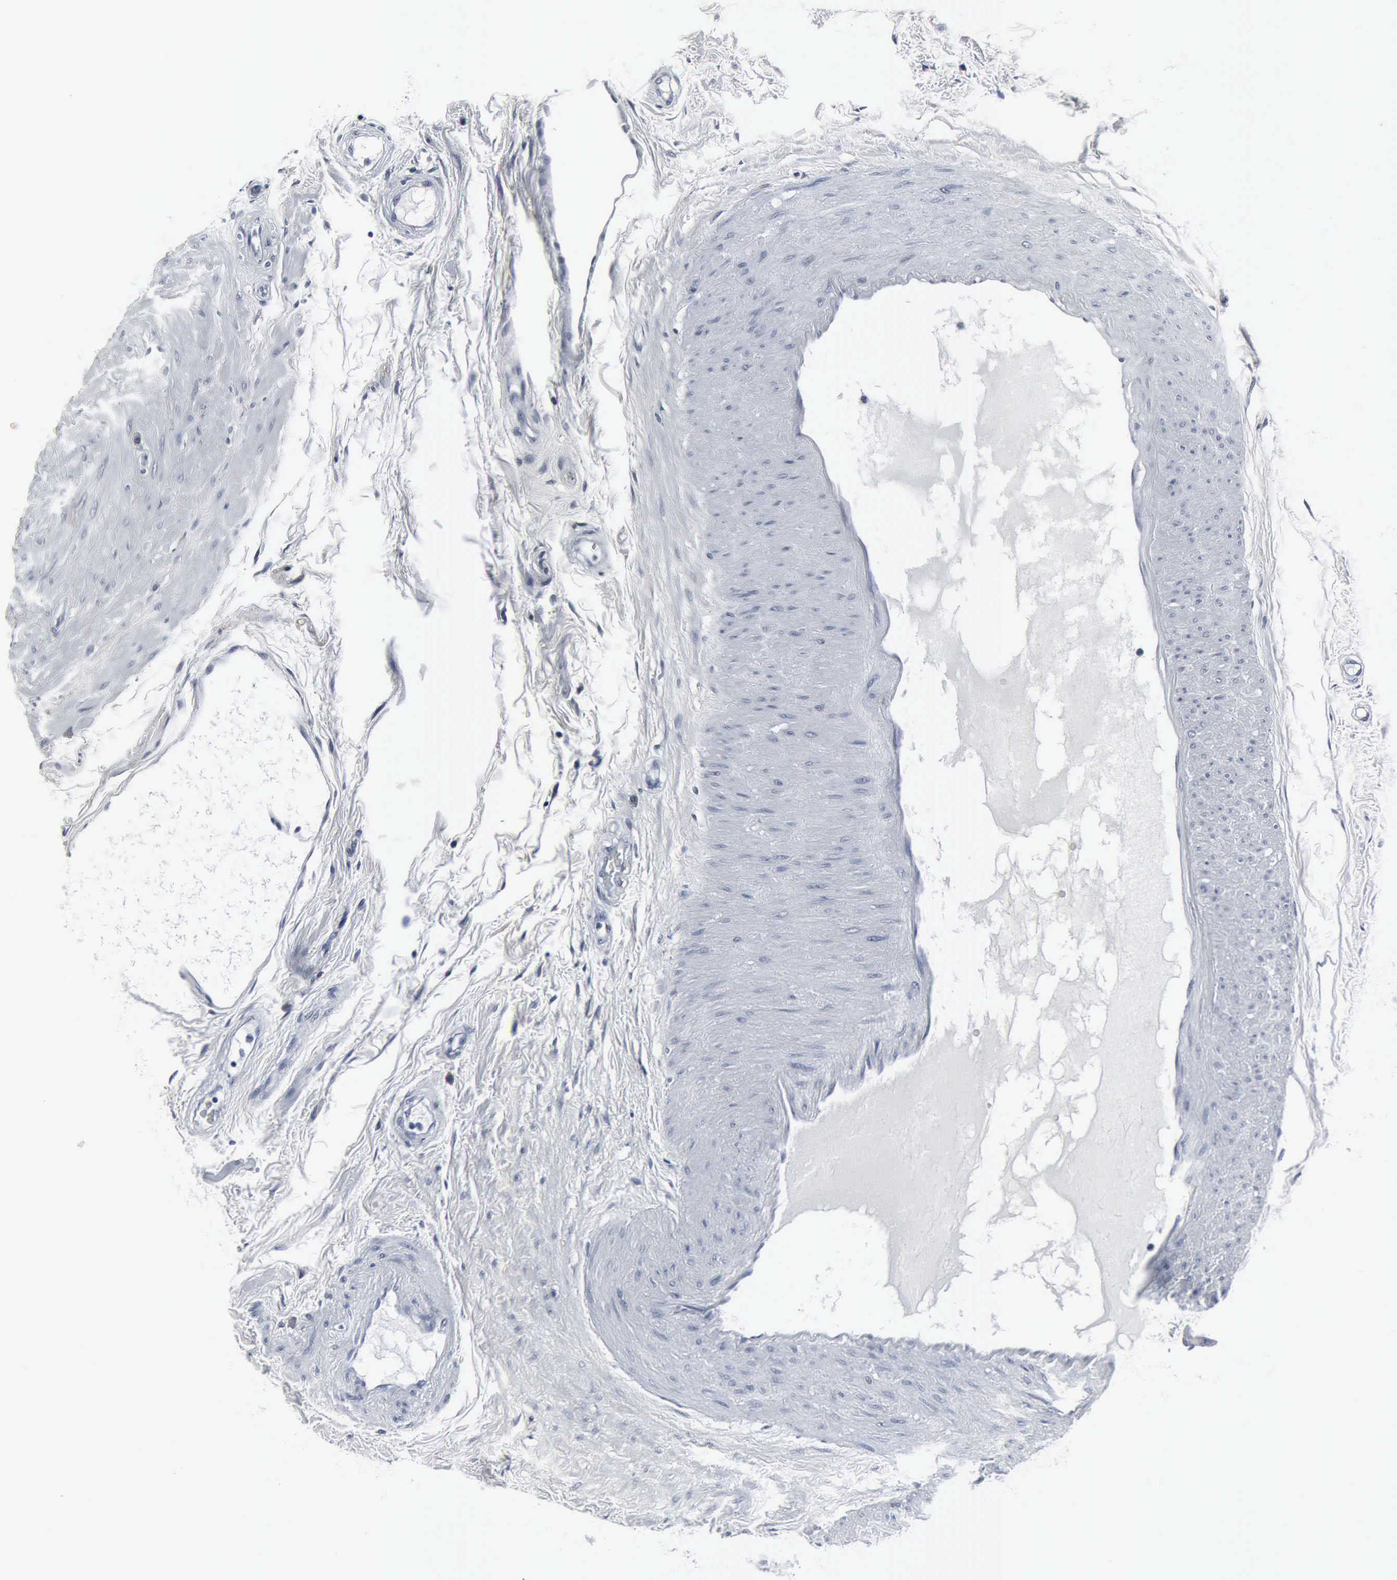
{"staining": {"intensity": "negative", "quantity": "none", "location": "none"}, "tissue": "epididymis", "cell_type": "Glandular cells", "image_type": "normal", "snomed": [{"axis": "morphology", "description": "Normal tissue, NOS"}, {"axis": "topography", "description": "Epididymis"}], "caption": "The histopathology image exhibits no staining of glandular cells in benign epididymis. (Brightfield microscopy of DAB (3,3'-diaminobenzidine) immunohistochemistry (IHC) at high magnification).", "gene": "SNAP25", "patient": {"sex": "male", "age": 68}}